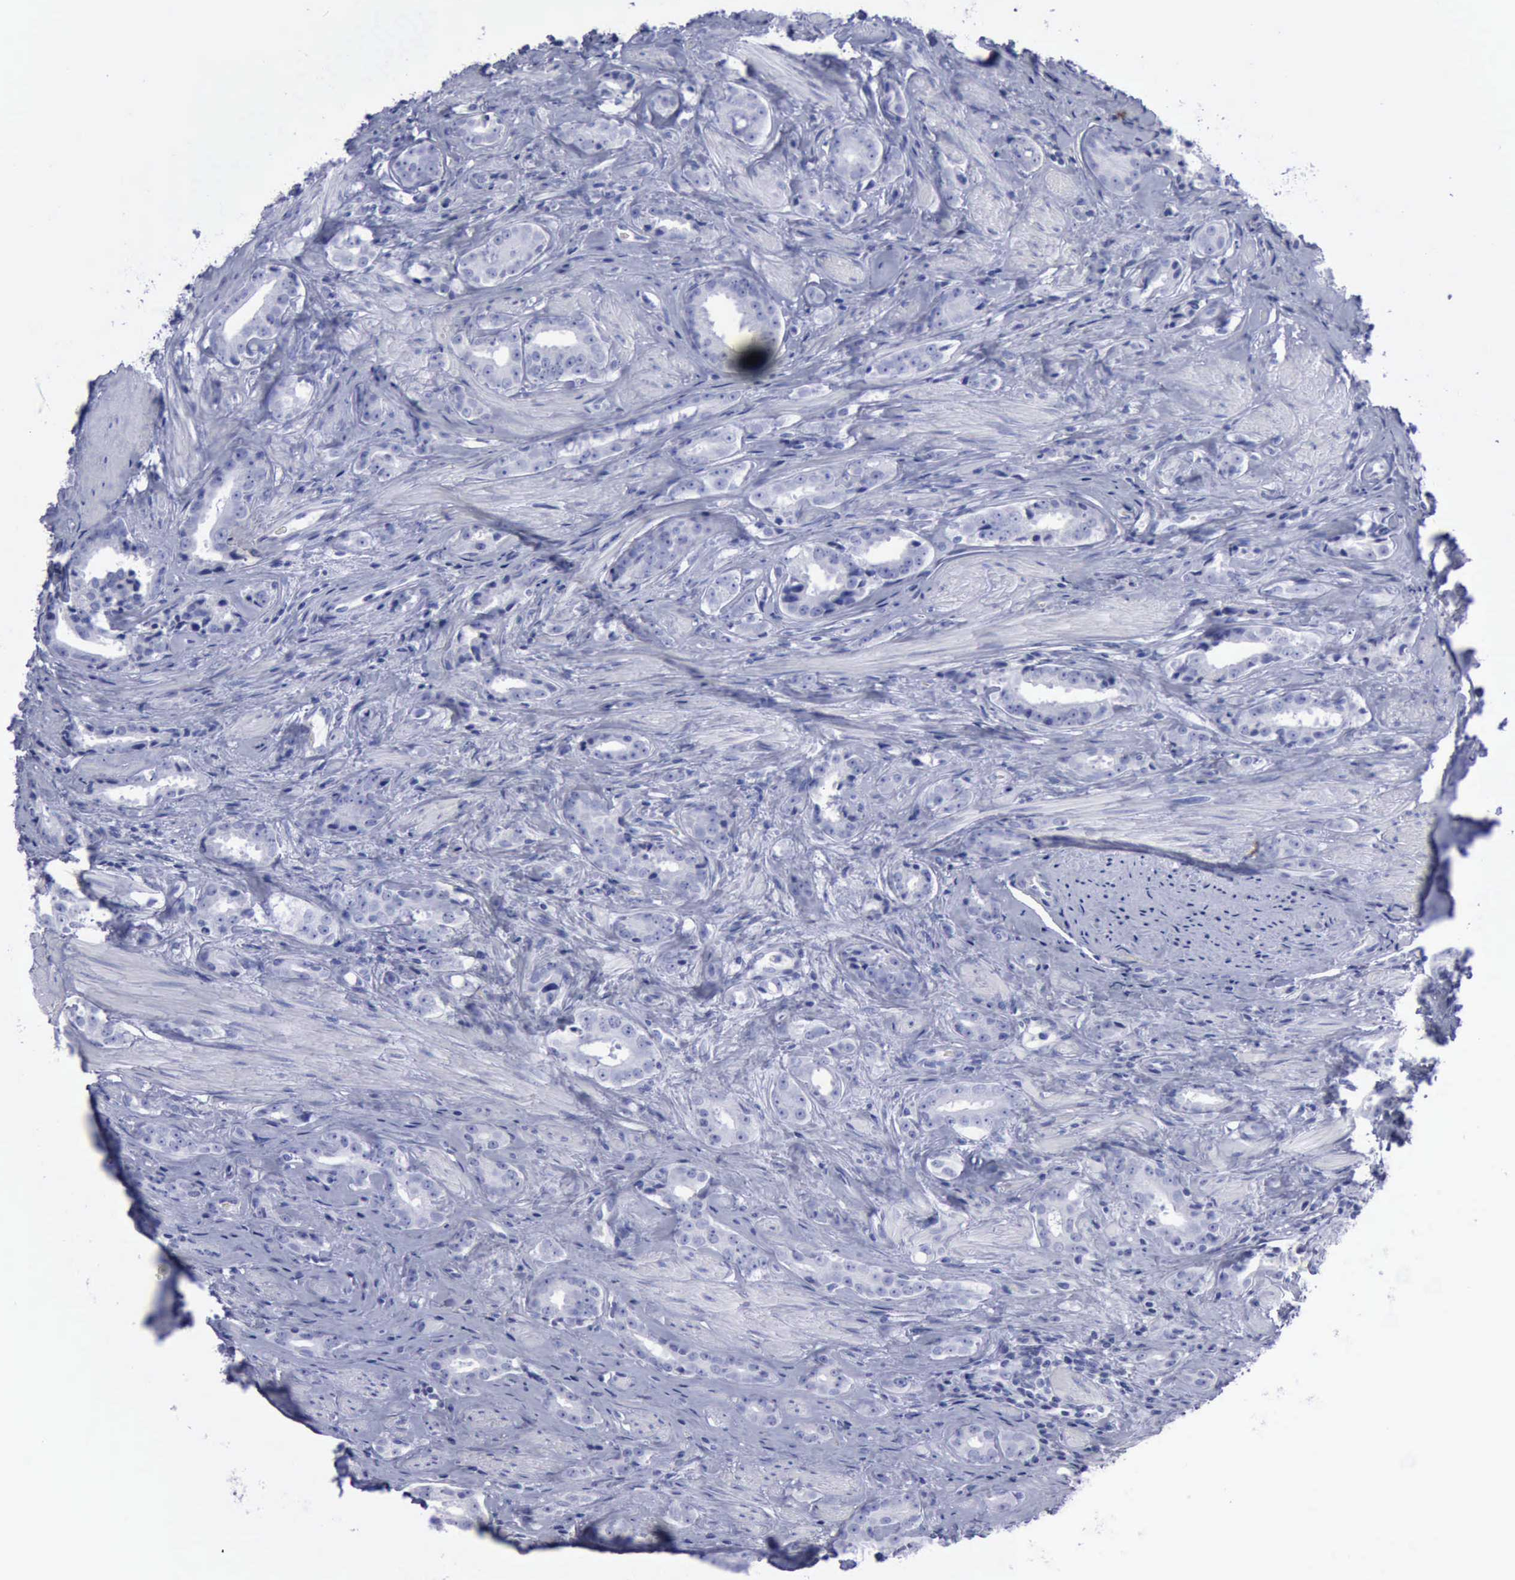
{"staining": {"intensity": "negative", "quantity": "none", "location": "none"}, "tissue": "prostate cancer", "cell_type": "Tumor cells", "image_type": "cancer", "snomed": [{"axis": "morphology", "description": "Adenocarcinoma, Medium grade"}, {"axis": "topography", "description": "Prostate"}], "caption": "This photomicrograph is of prostate cancer (medium-grade adenocarcinoma) stained with immunohistochemistry (IHC) to label a protein in brown with the nuclei are counter-stained blue. There is no staining in tumor cells. Brightfield microscopy of IHC stained with DAB (3,3'-diaminobenzidine) (brown) and hematoxylin (blue), captured at high magnification.", "gene": "KRT13", "patient": {"sex": "male", "age": 53}}